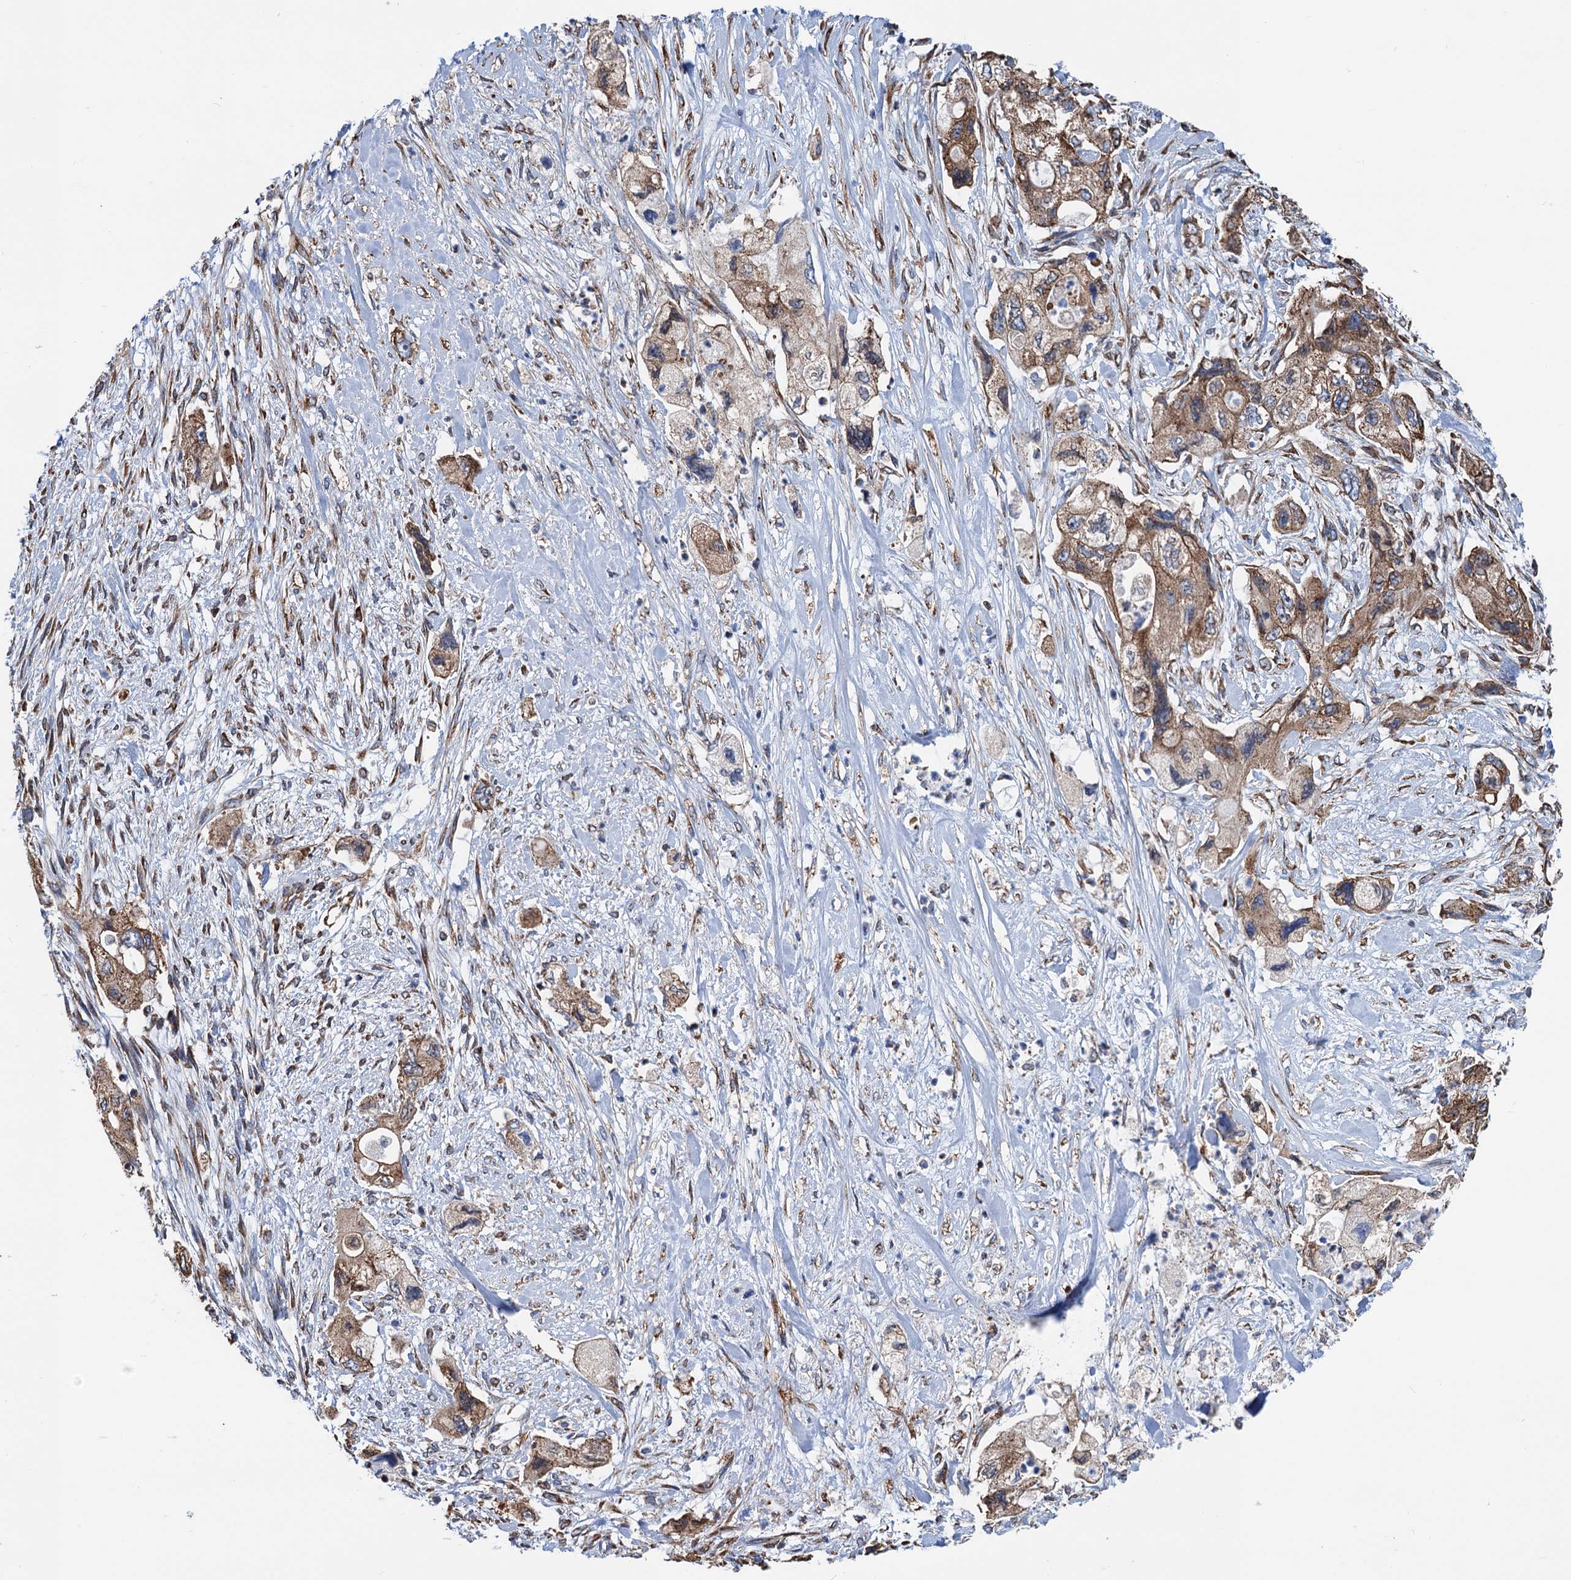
{"staining": {"intensity": "moderate", "quantity": ">75%", "location": "cytoplasmic/membranous"}, "tissue": "pancreatic cancer", "cell_type": "Tumor cells", "image_type": "cancer", "snomed": [{"axis": "morphology", "description": "Adenocarcinoma, NOS"}, {"axis": "topography", "description": "Pancreas"}], "caption": "A high-resolution histopathology image shows IHC staining of pancreatic cancer (adenocarcinoma), which demonstrates moderate cytoplasmic/membranous positivity in approximately >75% of tumor cells. (IHC, brightfield microscopy, high magnification).", "gene": "SLC12A7", "patient": {"sex": "female", "age": 73}}